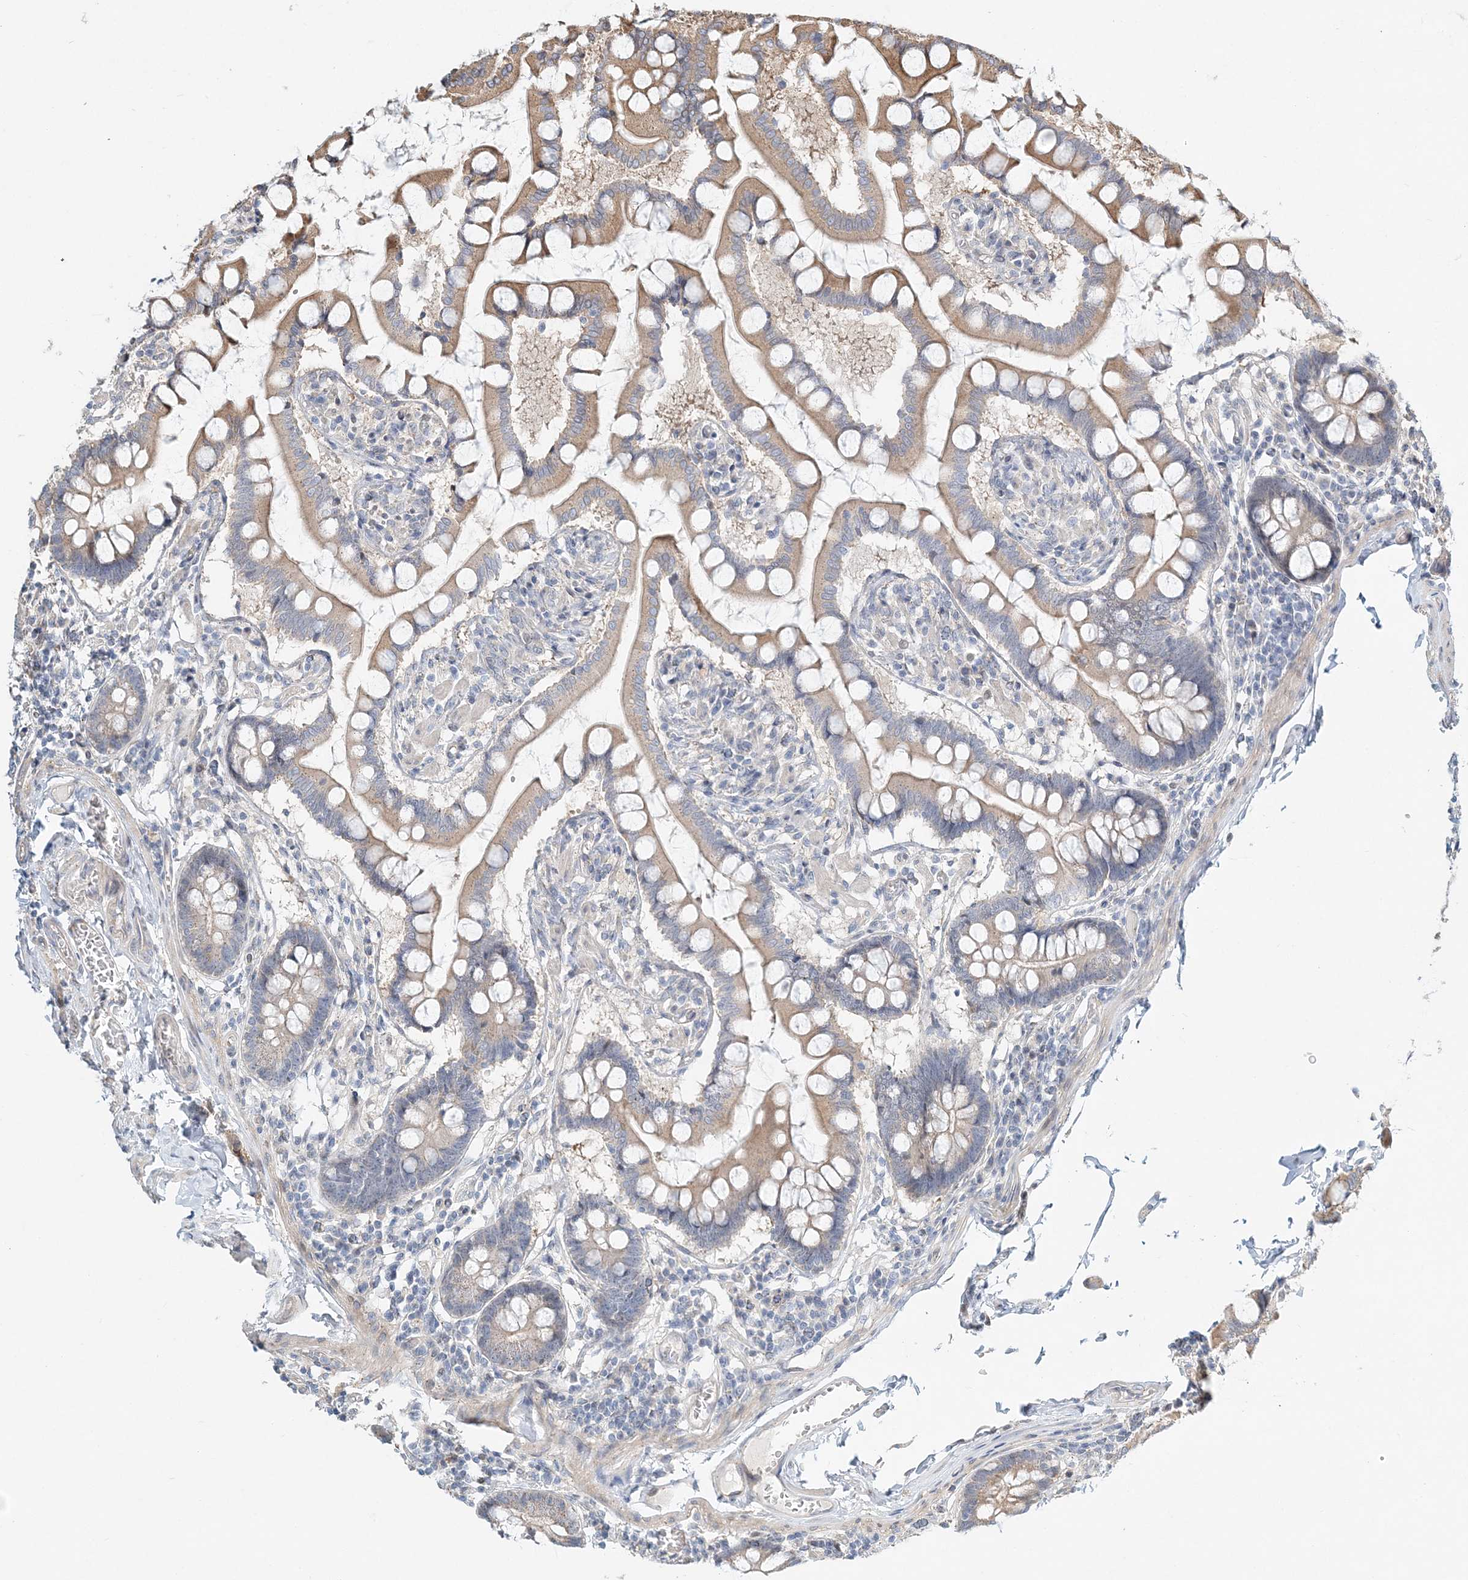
{"staining": {"intensity": "moderate", "quantity": "25%-75%", "location": "cytoplasmic/membranous"}, "tissue": "small intestine", "cell_type": "Glandular cells", "image_type": "normal", "snomed": [{"axis": "morphology", "description": "Normal tissue, NOS"}, {"axis": "topography", "description": "Small intestine"}], "caption": "IHC micrograph of unremarkable human small intestine stained for a protein (brown), which shows medium levels of moderate cytoplasmic/membranous positivity in approximately 25%-75% of glandular cells.", "gene": "CXXC5", "patient": {"sex": "male", "age": 41}}